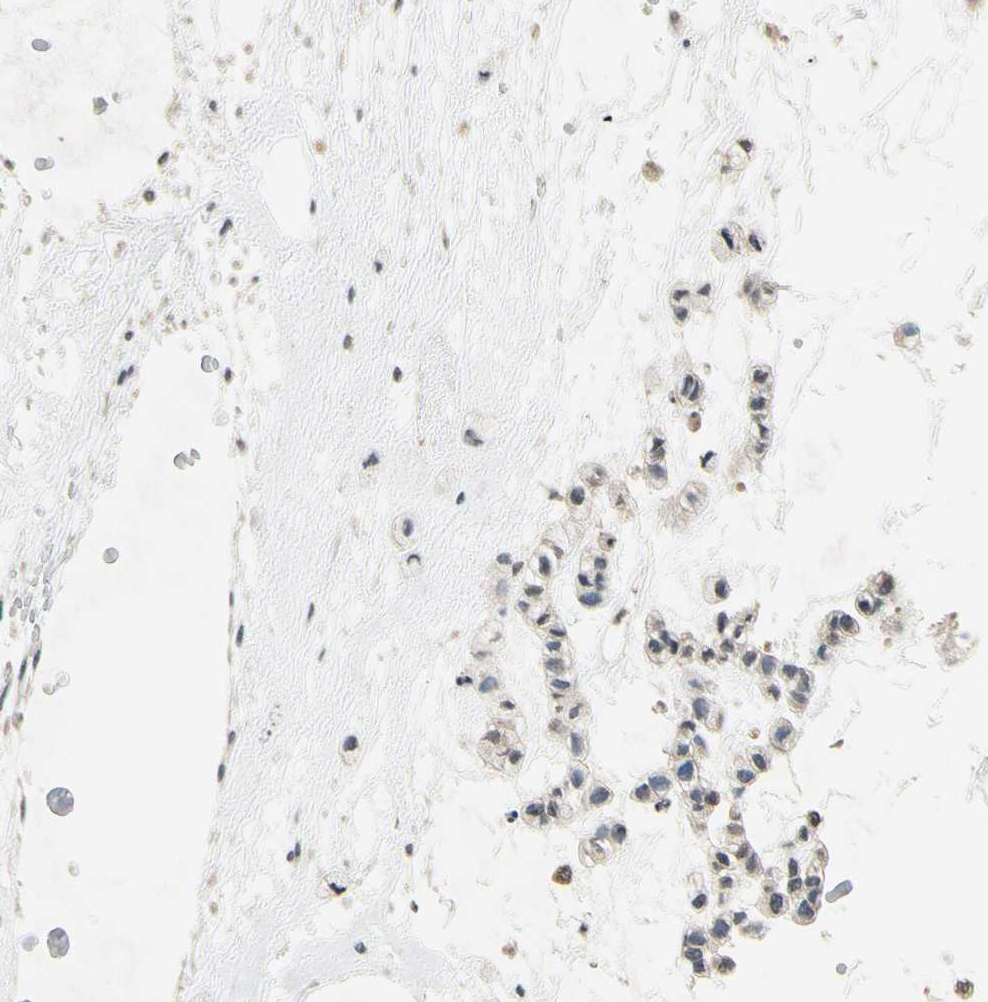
{"staining": {"intensity": "weak", "quantity": ">75%", "location": "cytoplasmic/membranous"}, "tissue": "head and neck cancer", "cell_type": "Tumor cells", "image_type": "cancer", "snomed": [{"axis": "morphology", "description": "Adenocarcinoma, NOS"}, {"axis": "morphology", "description": "Adenoma, NOS"}, {"axis": "topography", "description": "Head-Neck"}], "caption": "Adenocarcinoma (head and neck) stained for a protein displays weak cytoplasmic/membranous positivity in tumor cells.", "gene": "GCLC", "patient": {"sex": "female", "age": 55}}